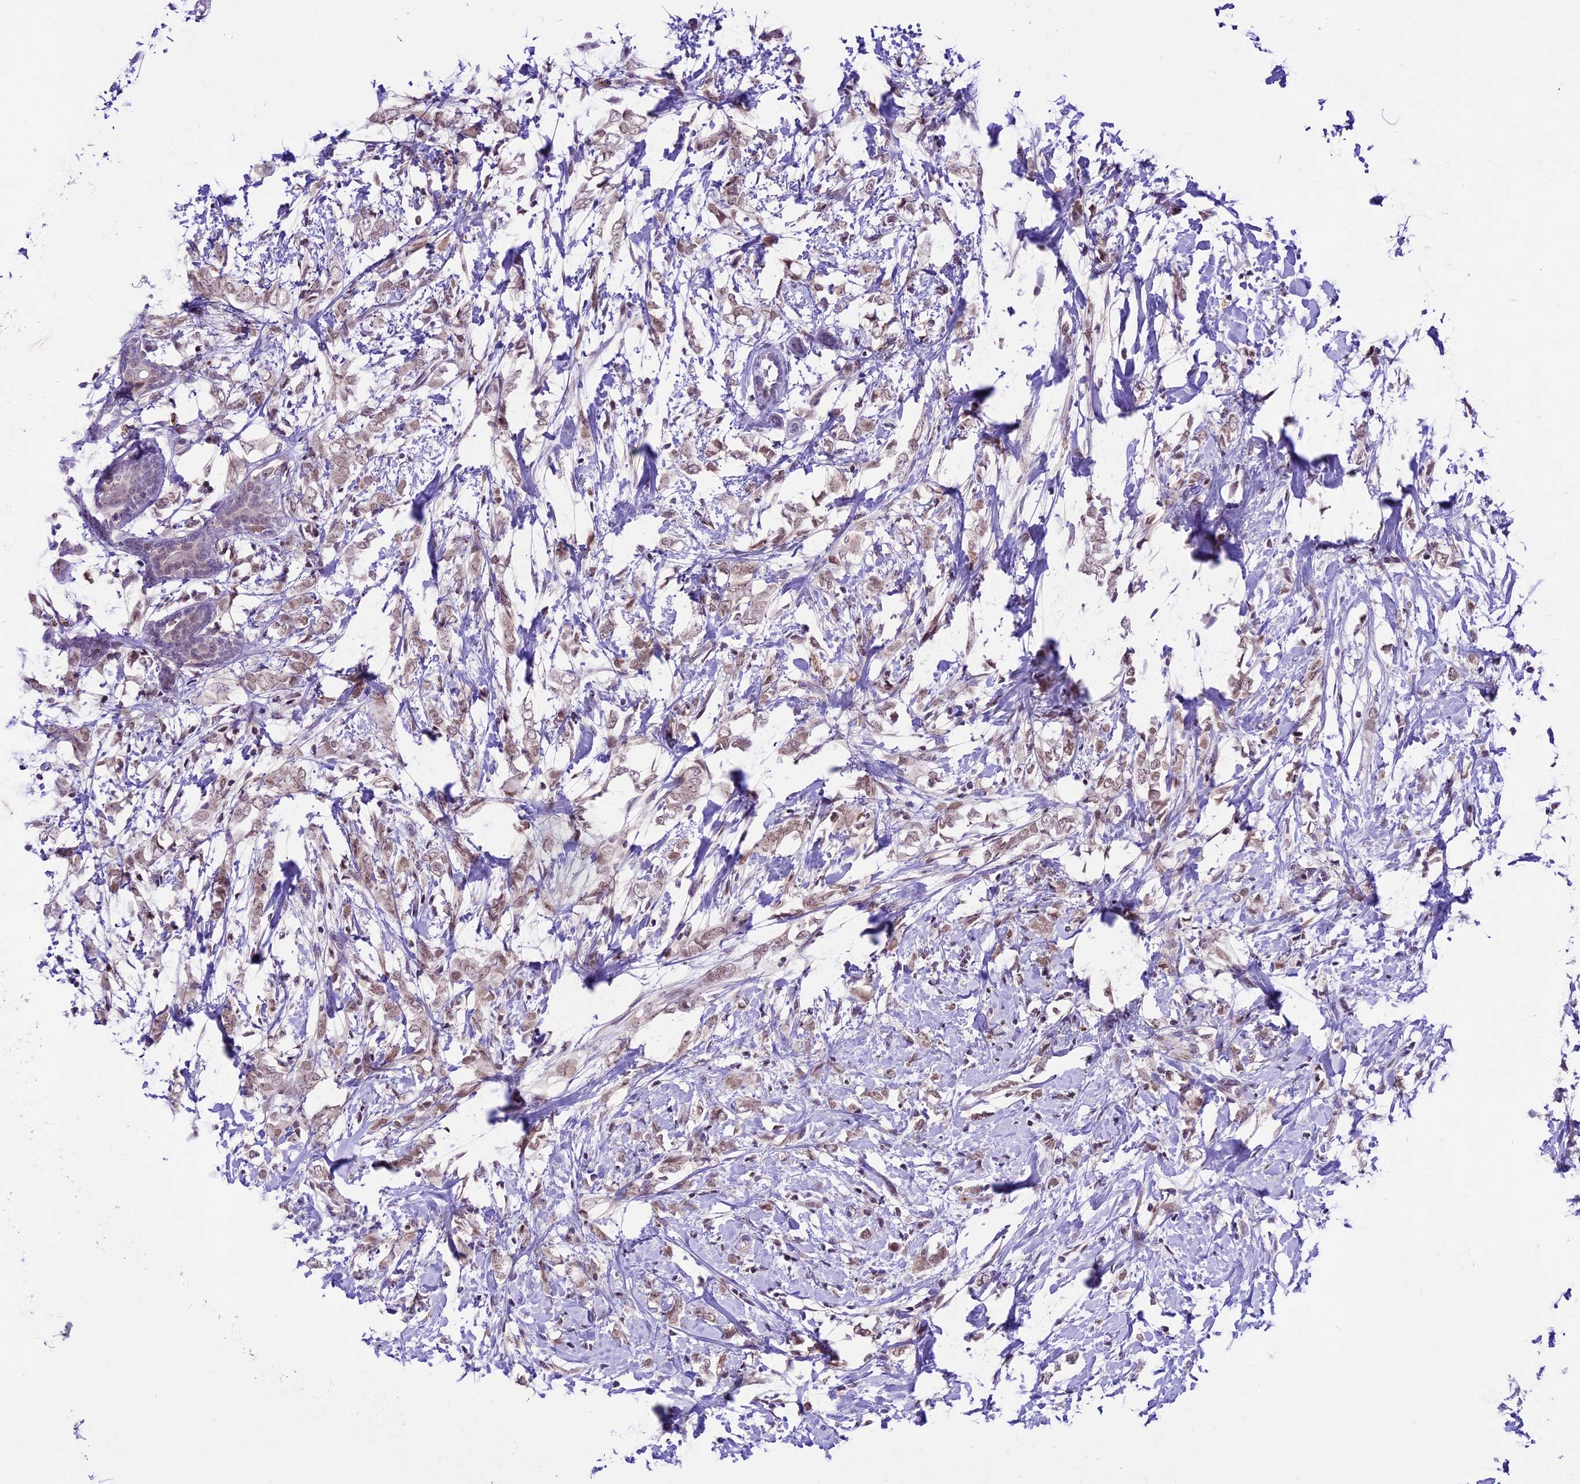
{"staining": {"intensity": "weak", "quantity": ">75%", "location": "nuclear"}, "tissue": "breast cancer", "cell_type": "Tumor cells", "image_type": "cancer", "snomed": [{"axis": "morphology", "description": "Normal tissue, NOS"}, {"axis": "morphology", "description": "Lobular carcinoma"}, {"axis": "topography", "description": "Breast"}], "caption": "Immunohistochemical staining of breast cancer (lobular carcinoma) reveals low levels of weak nuclear staining in approximately >75% of tumor cells.", "gene": "SHKBP1", "patient": {"sex": "female", "age": 47}}